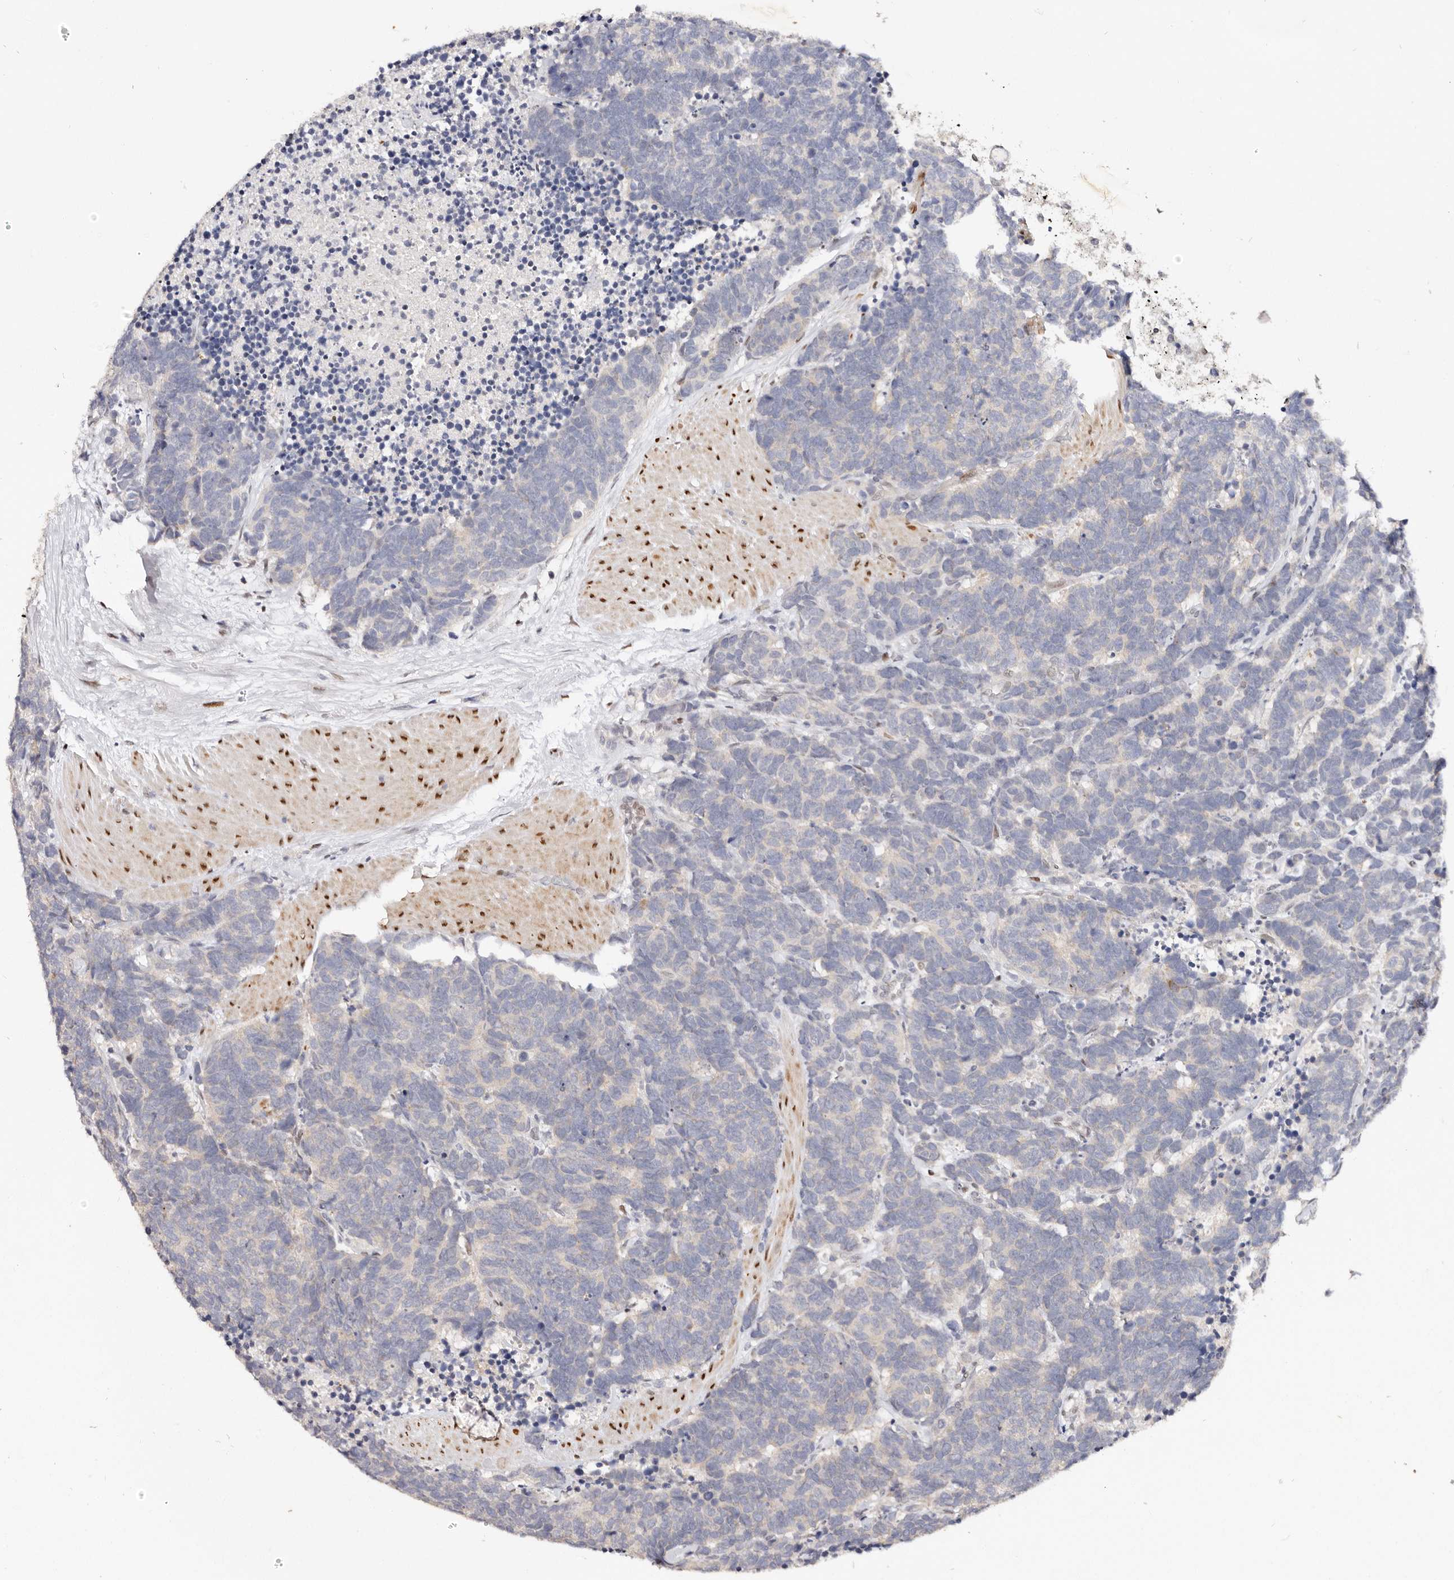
{"staining": {"intensity": "negative", "quantity": "none", "location": "none"}, "tissue": "carcinoid", "cell_type": "Tumor cells", "image_type": "cancer", "snomed": [{"axis": "morphology", "description": "Carcinoma, NOS"}, {"axis": "morphology", "description": "Carcinoid, malignant, NOS"}, {"axis": "topography", "description": "Urinary bladder"}], "caption": "Tumor cells show no significant positivity in carcinoma.", "gene": "IQGAP3", "patient": {"sex": "male", "age": 57}}